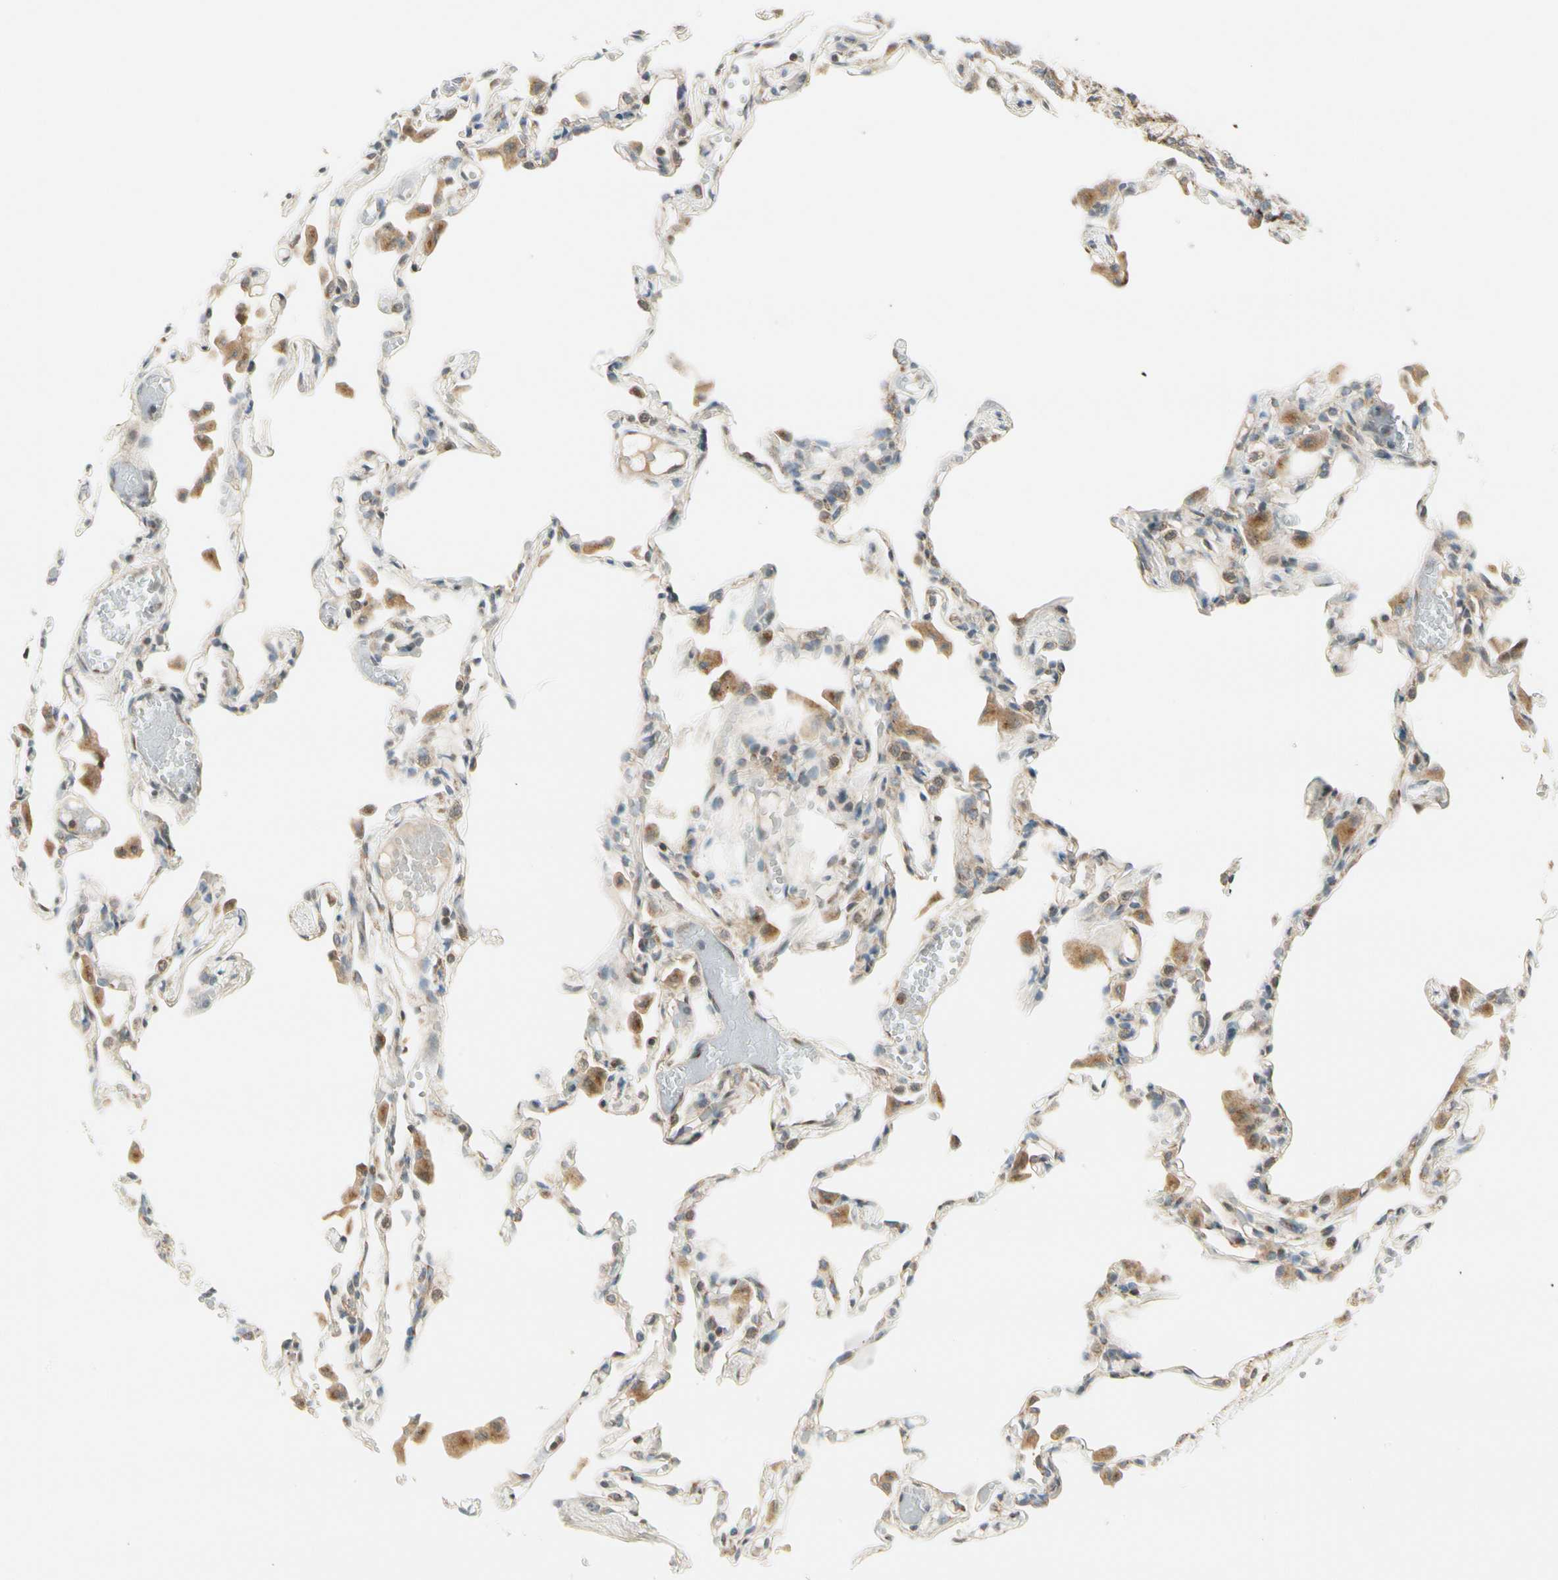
{"staining": {"intensity": "weak", "quantity": "<25%", "location": "cytoplasmic/membranous"}, "tissue": "lung", "cell_type": "Alveolar cells", "image_type": "normal", "snomed": [{"axis": "morphology", "description": "Normal tissue, NOS"}, {"axis": "topography", "description": "Lung"}], "caption": "The immunohistochemistry (IHC) histopathology image has no significant positivity in alveolar cells of lung. (DAB (3,3'-diaminobenzidine) immunohistochemistry (IHC), high magnification).", "gene": "MANSC1", "patient": {"sex": "female", "age": 49}}